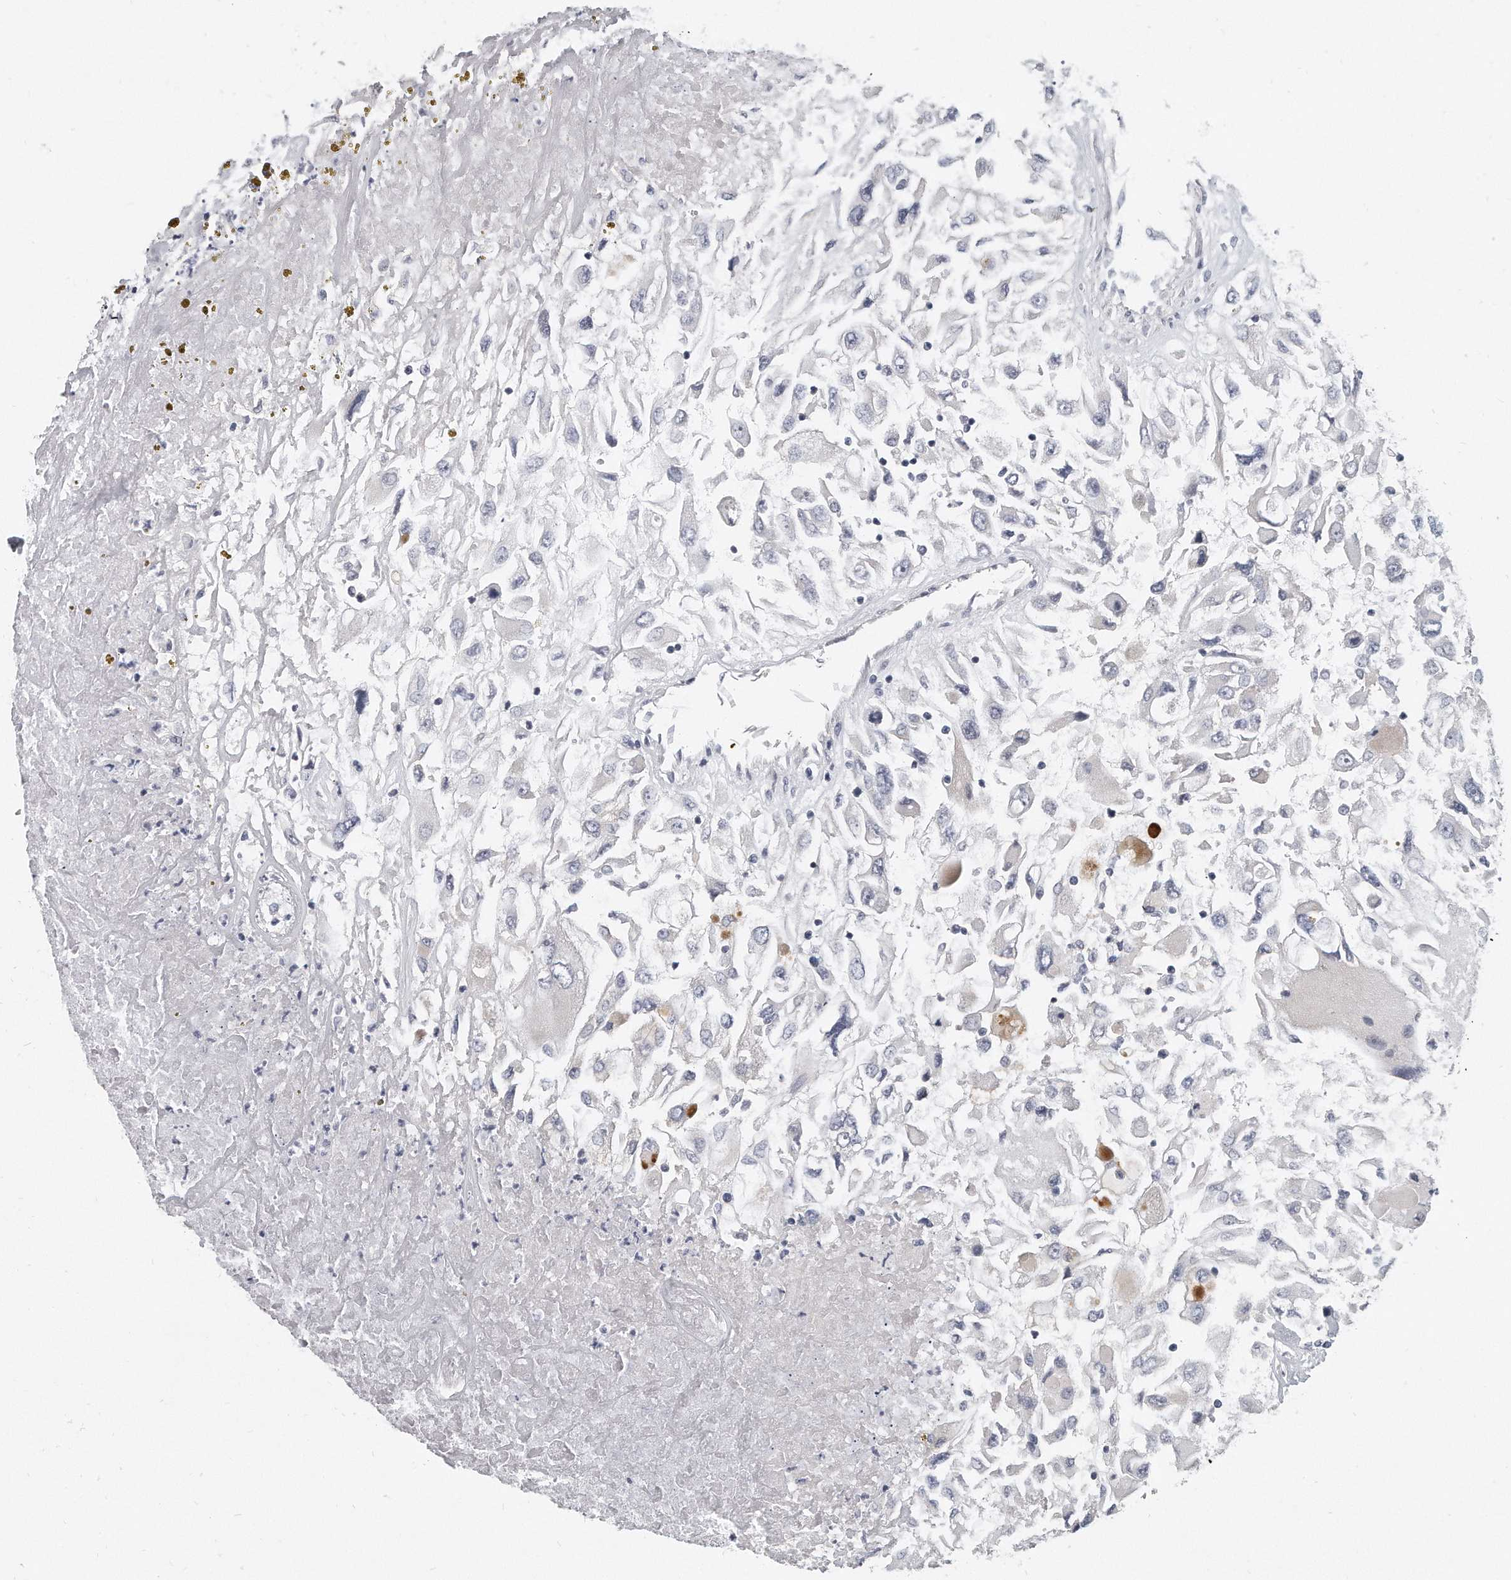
{"staining": {"intensity": "negative", "quantity": "none", "location": "none"}, "tissue": "renal cancer", "cell_type": "Tumor cells", "image_type": "cancer", "snomed": [{"axis": "morphology", "description": "Adenocarcinoma, NOS"}, {"axis": "topography", "description": "Kidney"}], "caption": "There is no significant expression in tumor cells of renal cancer.", "gene": "PLEKHA6", "patient": {"sex": "female", "age": 52}}